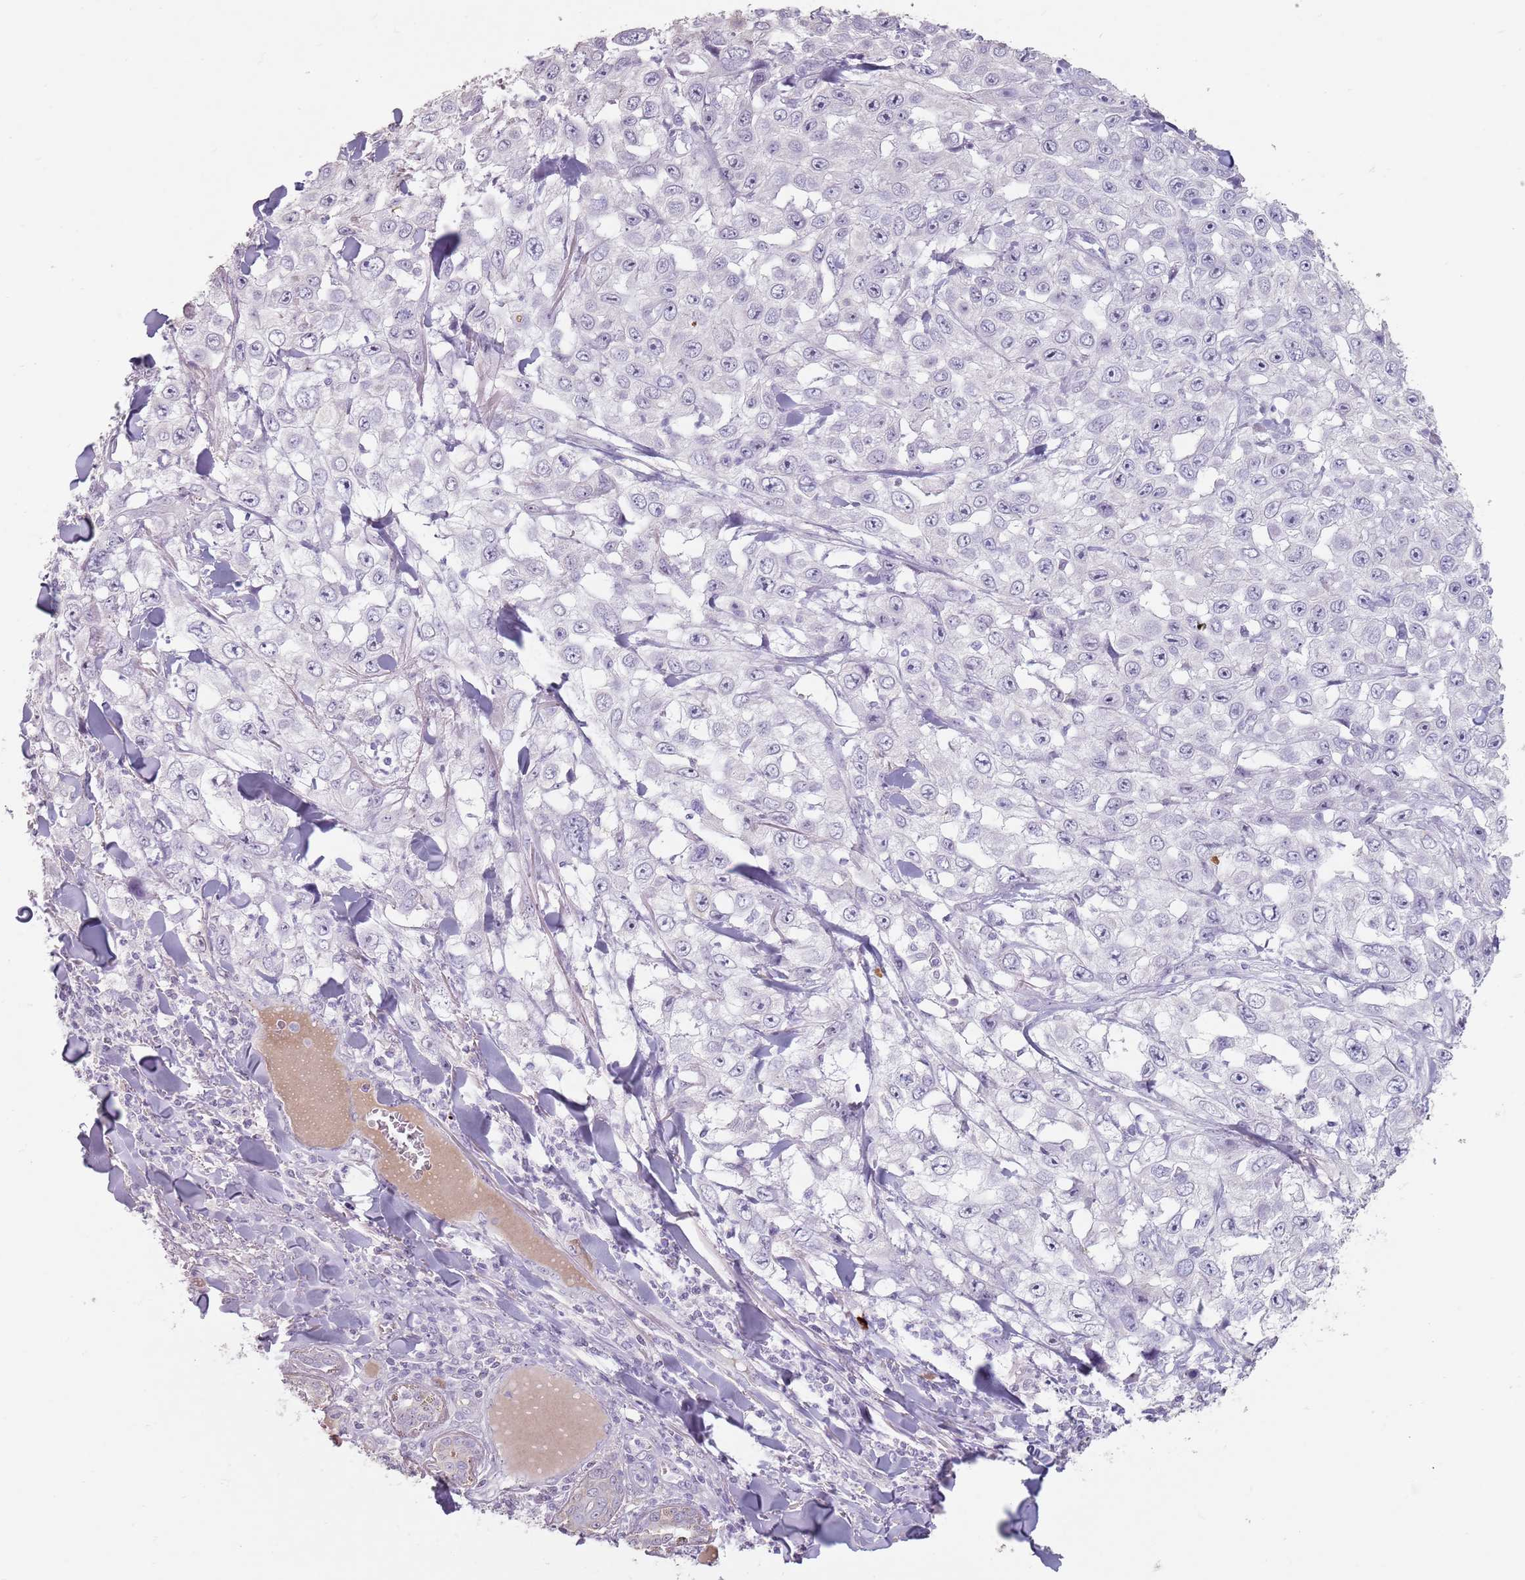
{"staining": {"intensity": "negative", "quantity": "none", "location": "none"}, "tissue": "skin cancer", "cell_type": "Tumor cells", "image_type": "cancer", "snomed": [{"axis": "morphology", "description": "Squamous cell carcinoma, NOS"}, {"axis": "topography", "description": "Skin"}], "caption": "Tumor cells are negative for brown protein staining in skin cancer.", "gene": "STYK1", "patient": {"sex": "male", "age": 82}}